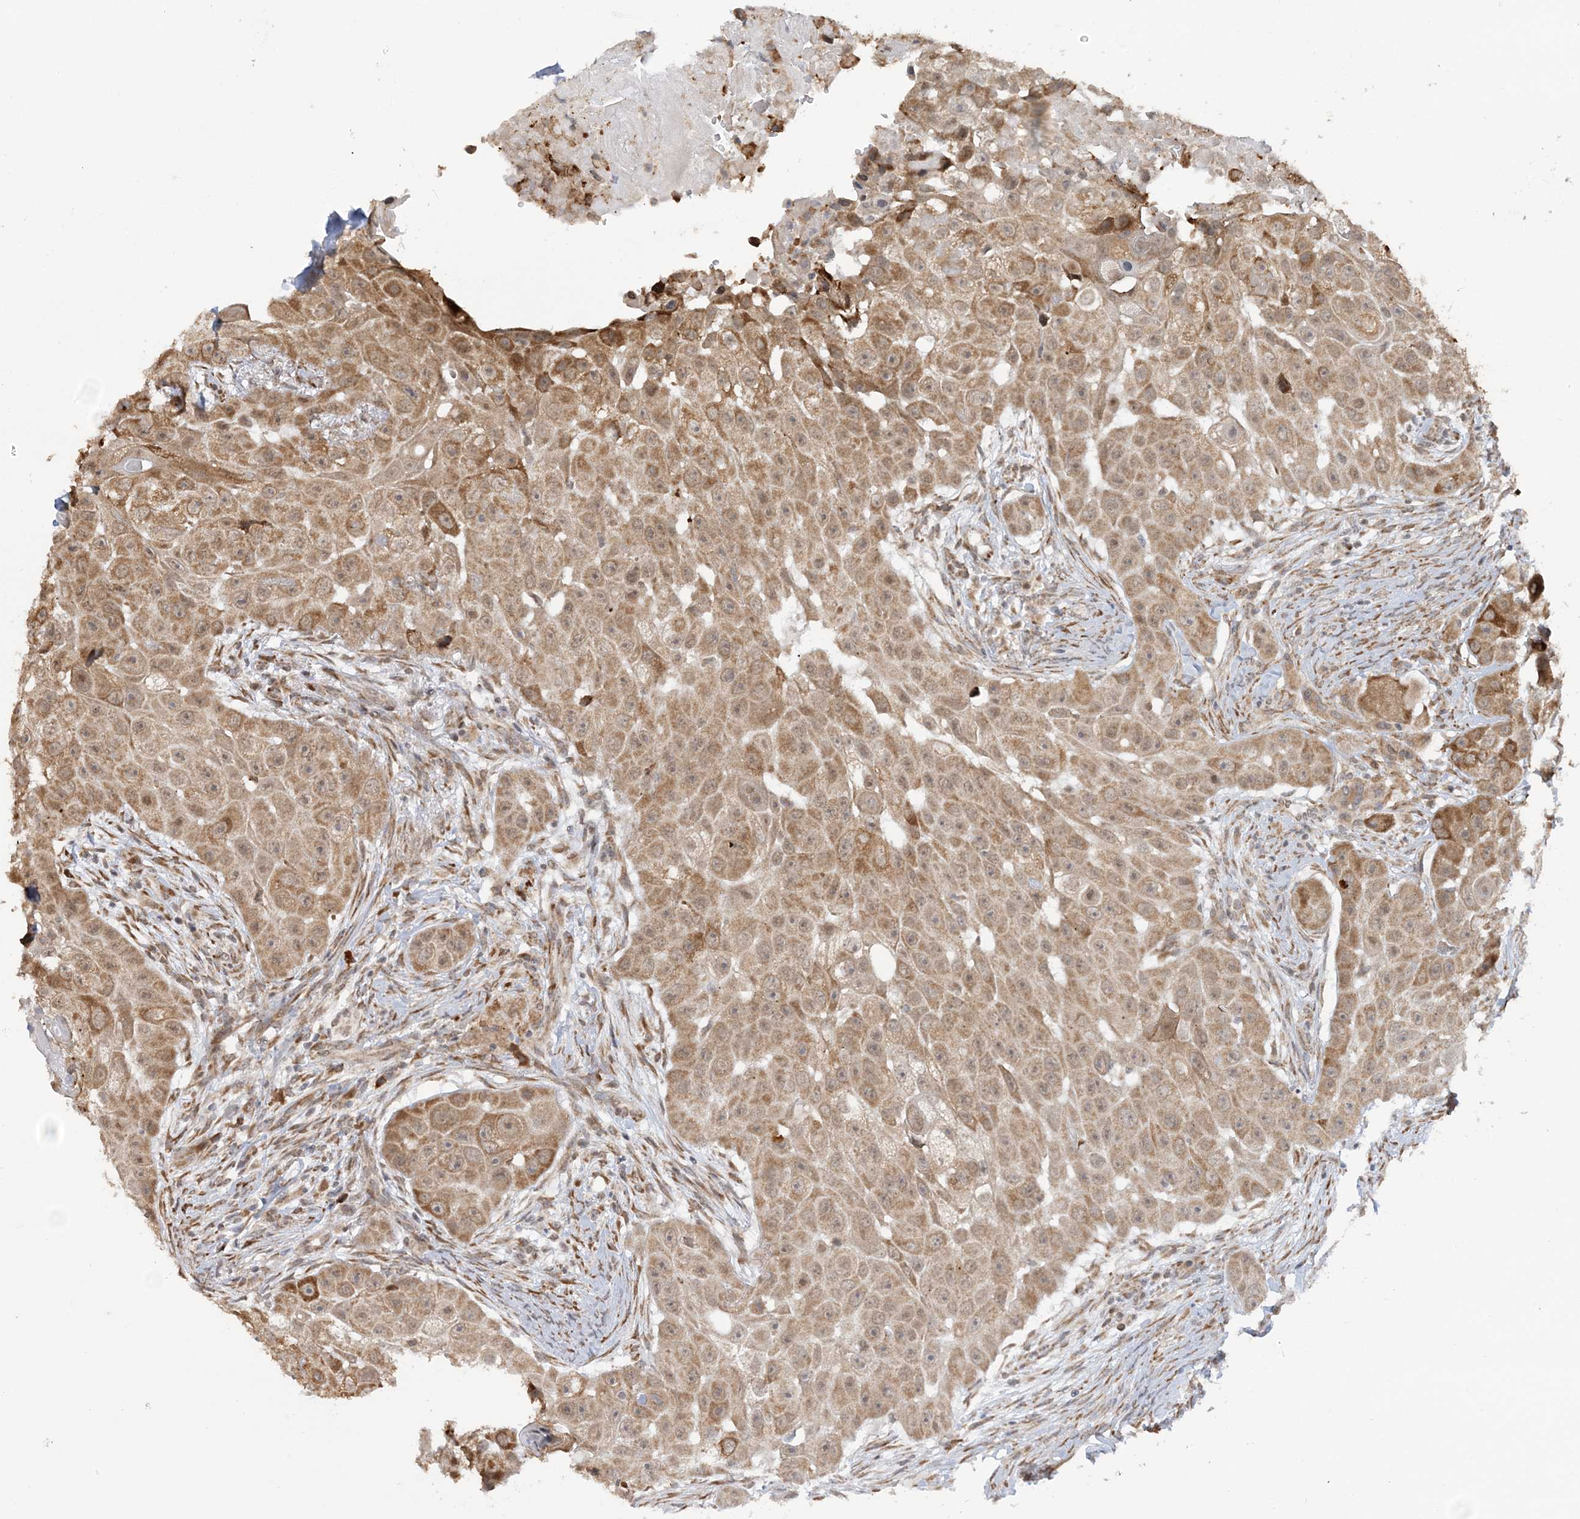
{"staining": {"intensity": "moderate", "quantity": ">75%", "location": "cytoplasmic/membranous"}, "tissue": "head and neck cancer", "cell_type": "Tumor cells", "image_type": "cancer", "snomed": [{"axis": "morphology", "description": "Normal tissue, NOS"}, {"axis": "morphology", "description": "Squamous cell carcinoma, NOS"}, {"axis": "topography", "description": "Skeletal muscle"}, {"axis": "topography", "description": "Head-Neck"}], "caption": "Head and neck squamous cell carcinoma stained with a protein marker demonstrates moderate staining in tumor cells.", "gene": "MRPL47", "patient": {"sex": "male", "age": 51}}